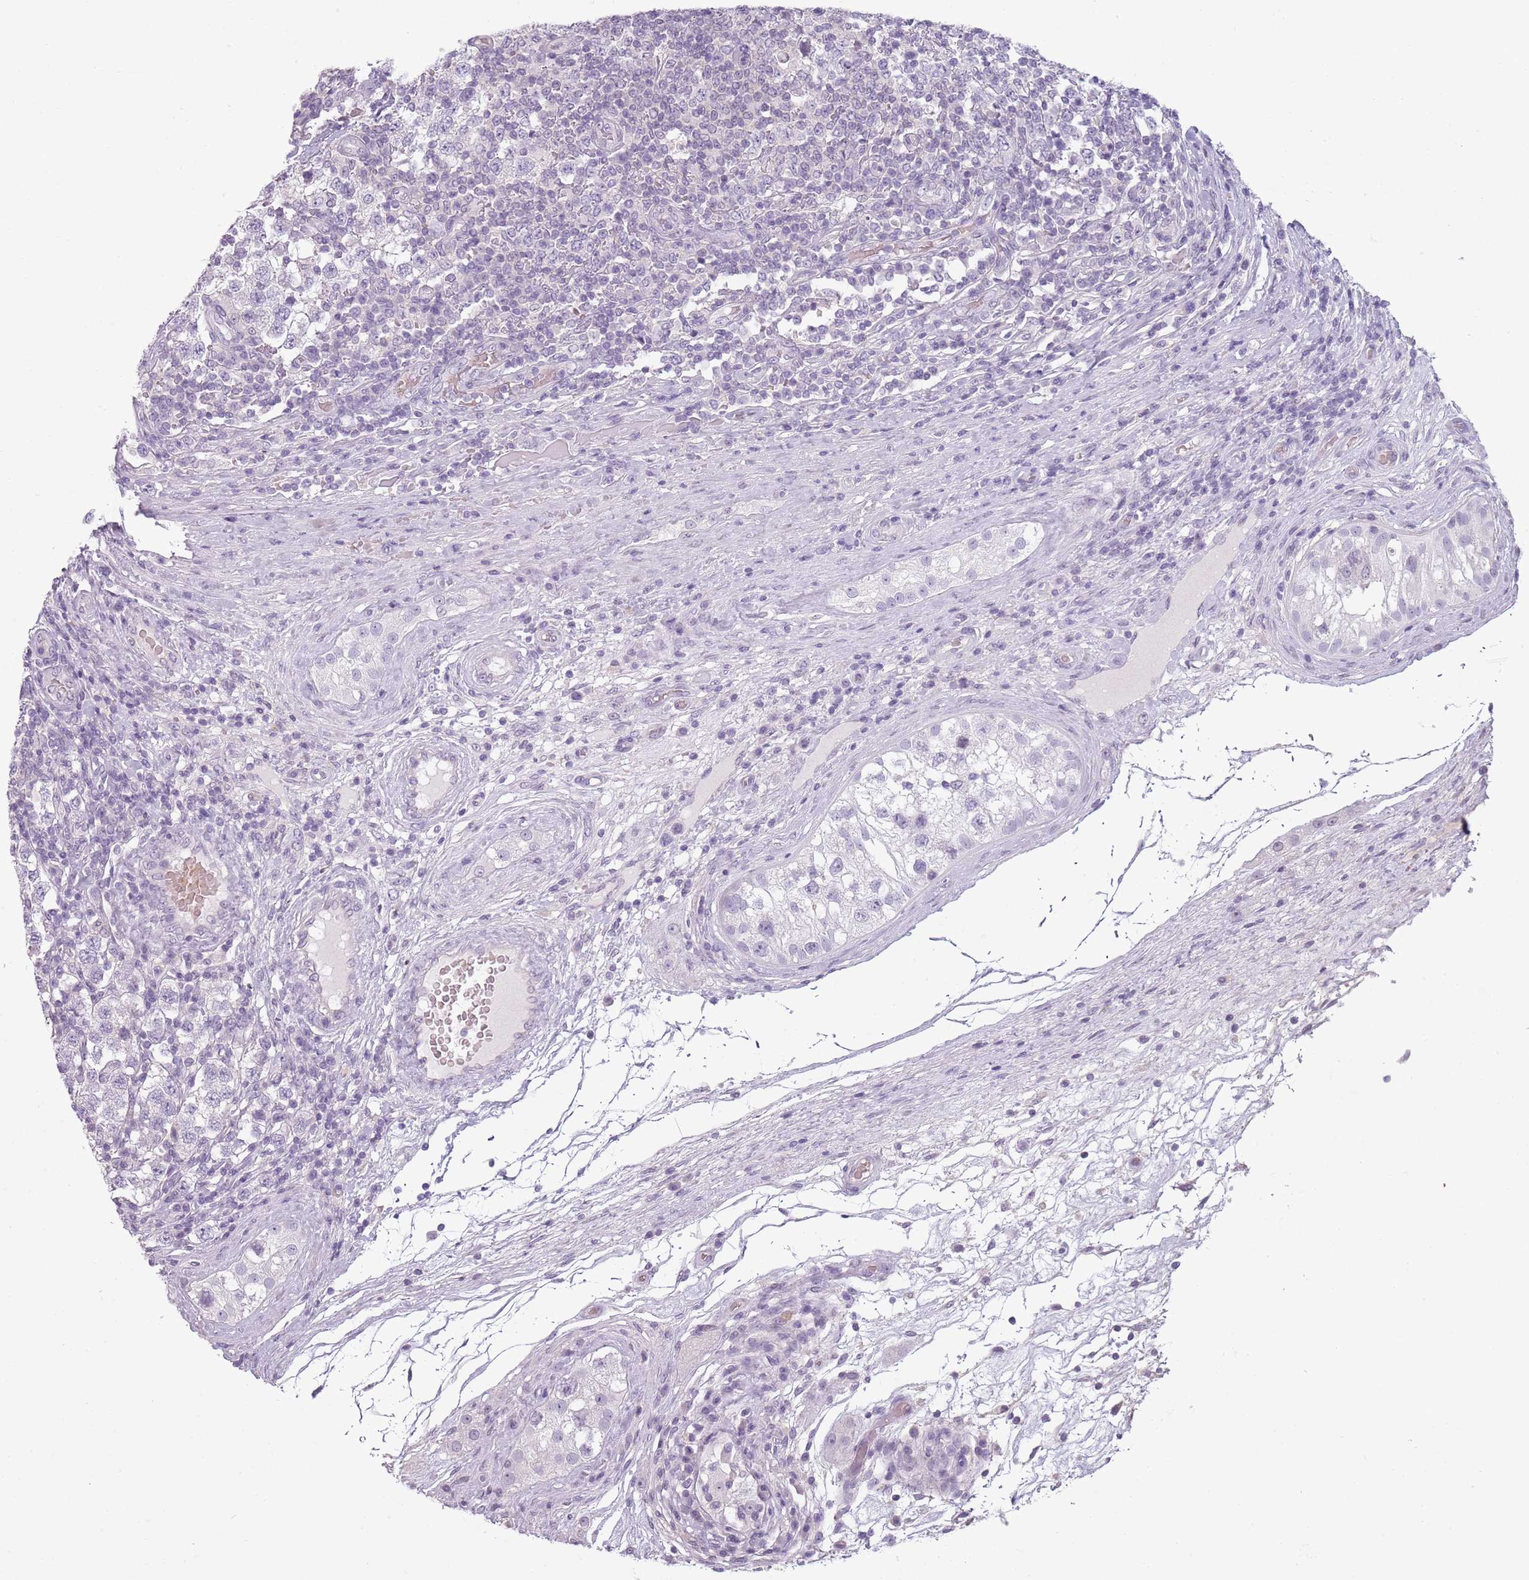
{"staining": {"intensity": "negative", "quantity": "none", "location": "none"}, "tissue": "testis cancer", "cell_type": "Tumor cells", "image_type": "cancer", "snomed": [{"axis": "morphology", "description": "Seminoma, NOS"}, {"axis": "topography", "description": "Testis"}], "caption": "Testis cancer was stained to show a protein in brown. There is no significant expression in tumor cells.", "gene": "PIEZO1", "patient": {"sex": "male", "age": 34}}